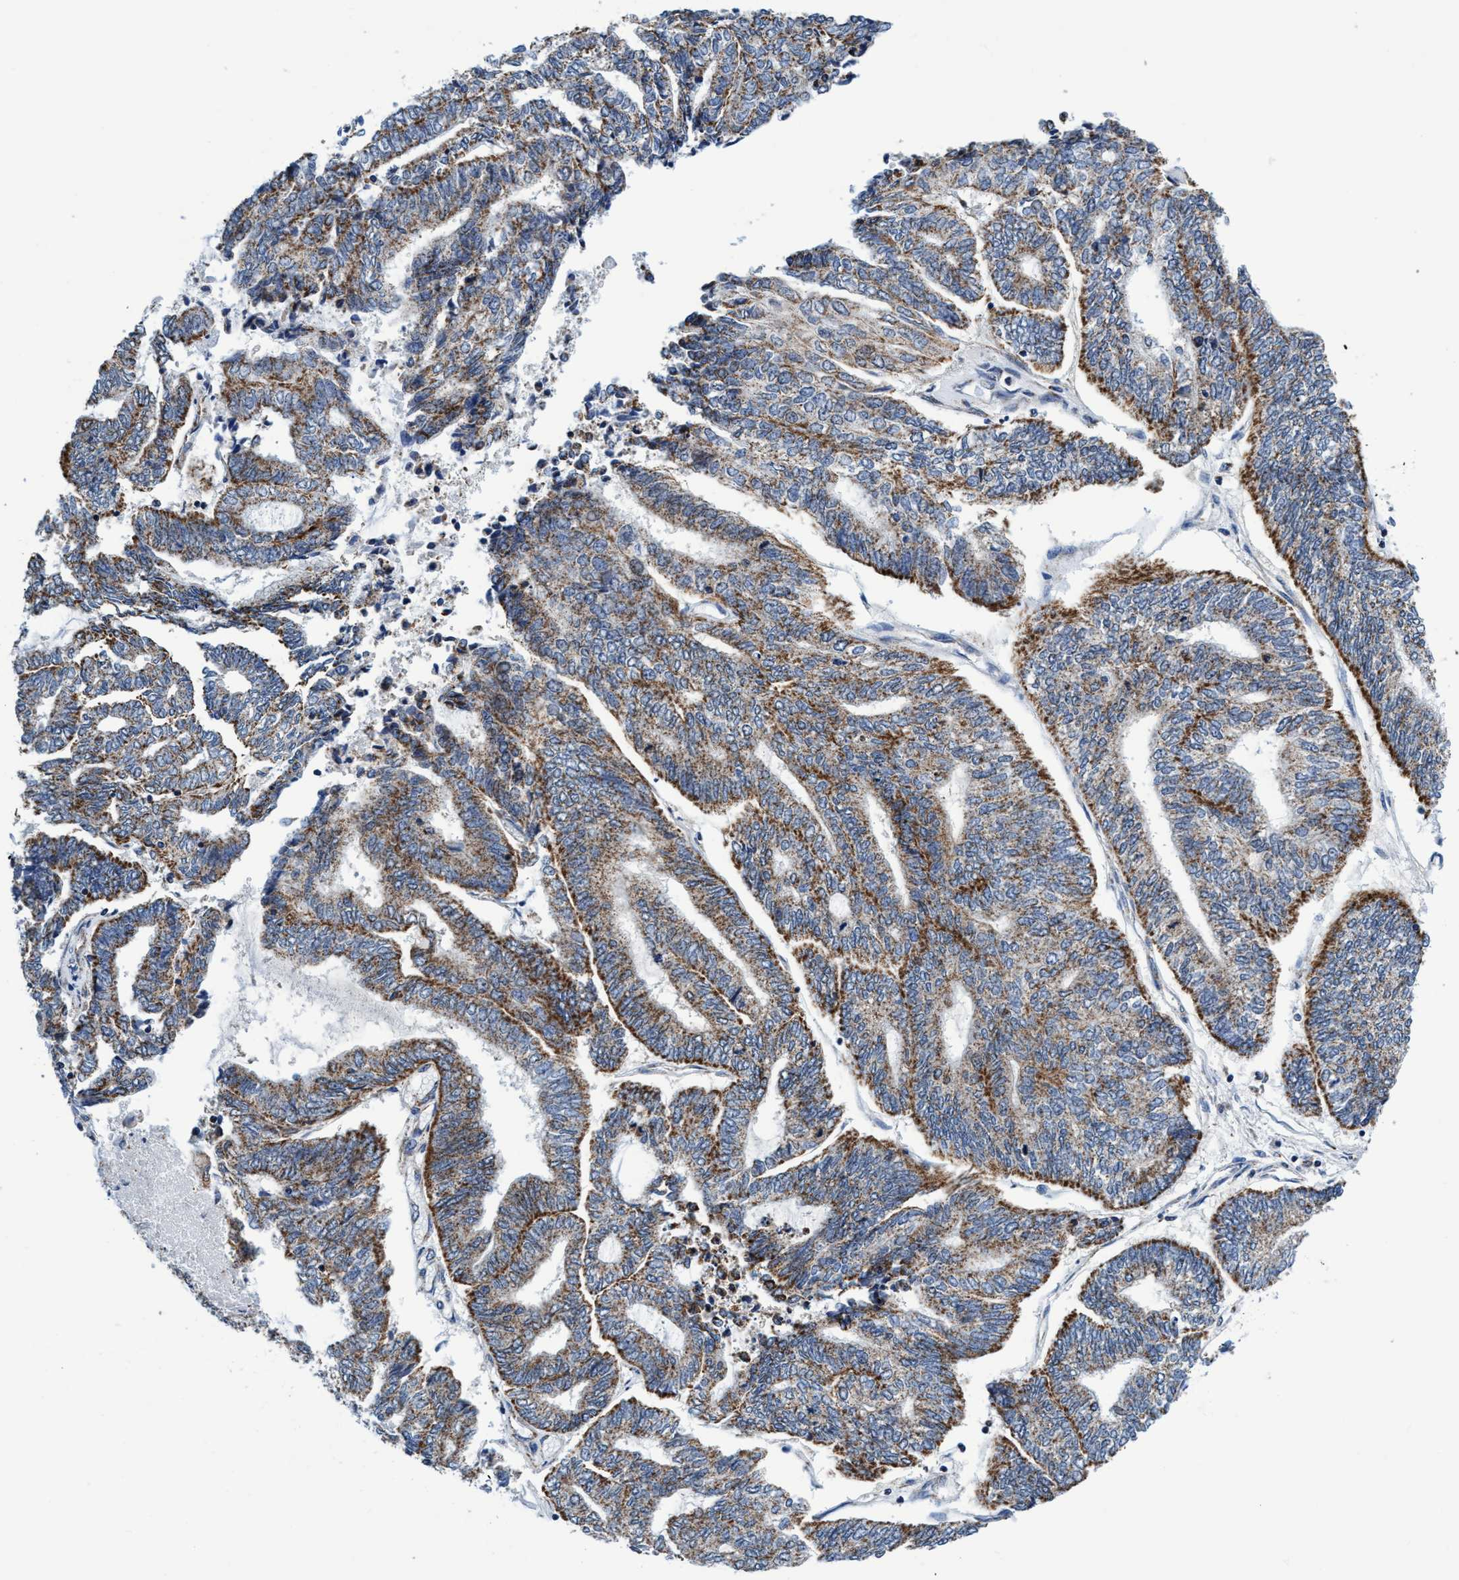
{"staining": {"intensity": "moderate", "quantity": ">75%", "location": "cytoplasmic/membranous"}, "tissue": "endometrial cancer", "cell_type": "Tumor cells", "image_type": "cancer", "snomed": [{"axis": "morphology", "description": "Adenocarcinoma, NOS"}, {"axis": "topography", "description": "Uterus"}, {"axis": "topography", "description": "Endometrium"}], "caption": "A medium amount of moderate cytoplasmic/membranous positivity is seen in about >75% of tumor cells in adenocarcinoma (endometrial) tissue.", "gene": "AGAP2", "patient": {"sex": "female", "age": 70}}